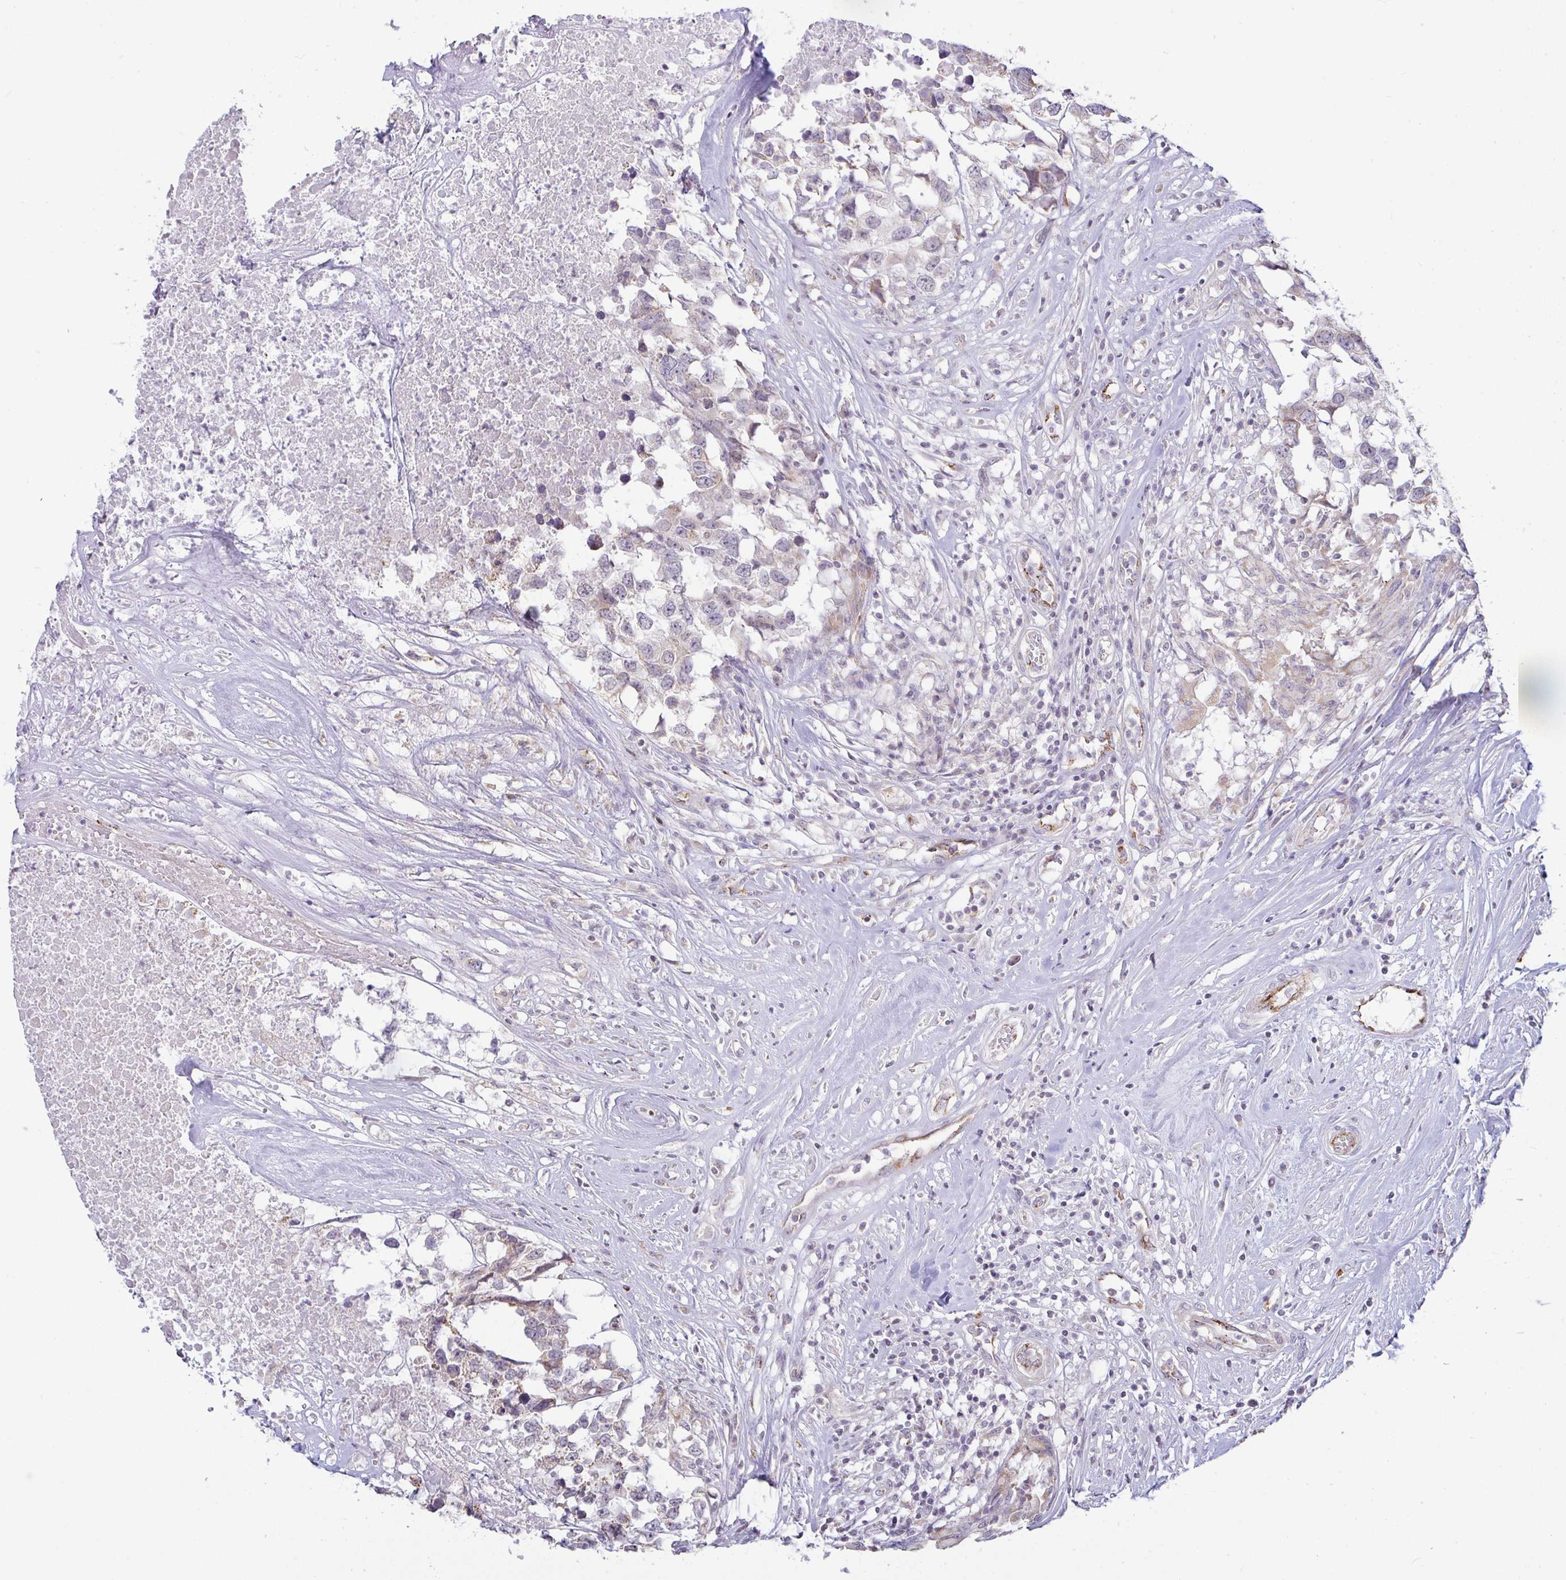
{"staining": {"intensity": "moderate", "quantity": "<25%", "location": "cytoplasmic/membranous"}, "tissue": "testis cancer", "cell_type": "Tumor cells", "image_type": "cancer", "snomed": [{"axis": "morphology", "description": "Carcinoma, Embryonal, NOS"}, {"axis": "topography", "description": "Testis"}], "caption": "This photomicrograph shows immunohistochemistry staining of human testis cancer (embryonal carcinoma), with low moderate cytoplasmic/membranous positivity in about <25% of tumor cells.", "gene": "PLCD4", "patient": {"sex": "male", "age": 83}}